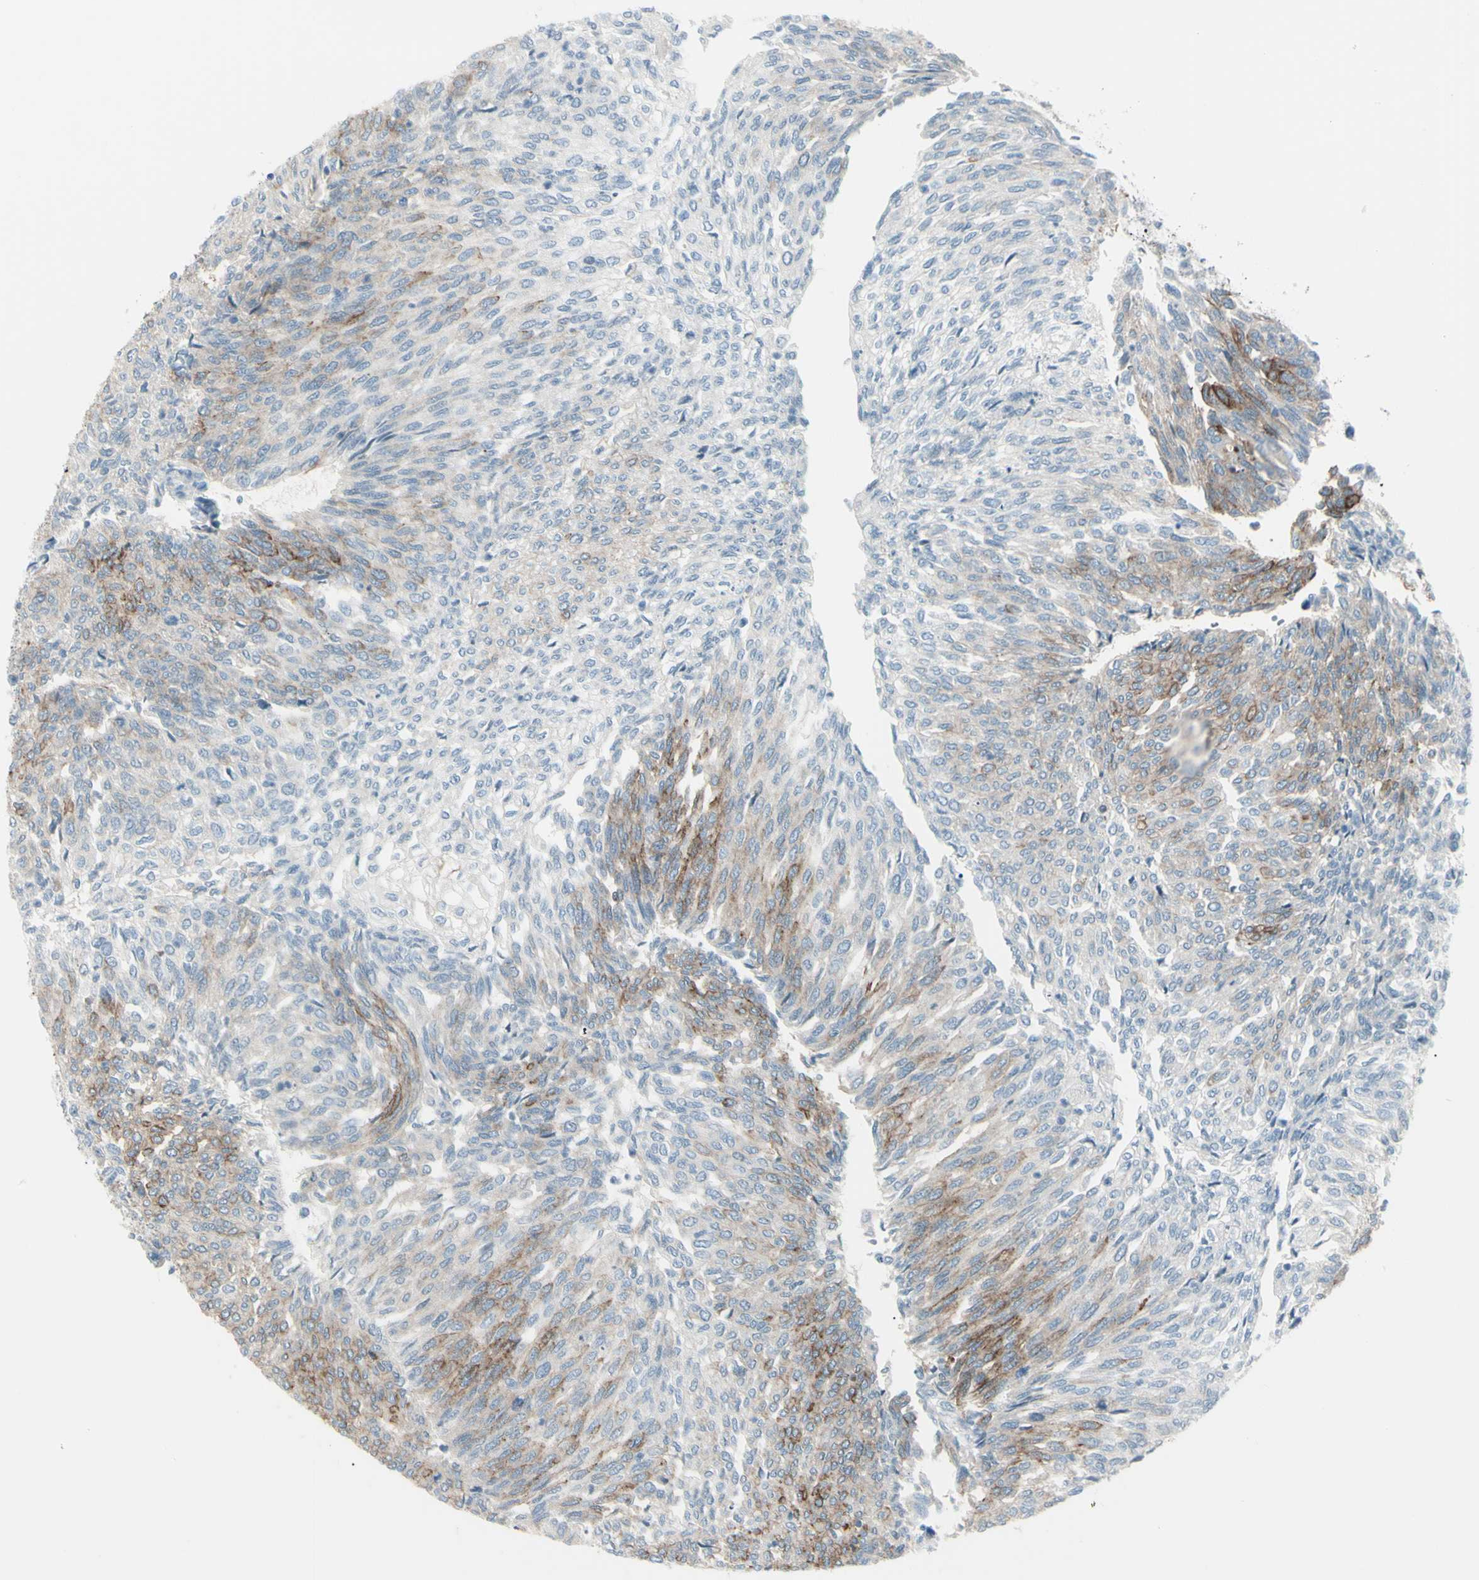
{"staining": {"intensity": "moderate", "quantity": "25%-75%", "location": "cytoplasmic/membranous"}, "tissue": "urothelial cancer", "cell_type": "Tumor cells", "image_type": "cancer", "snomed": [{"axis": "morphology", "description": "Urothelial carcinoma, Low grade"}, {"axis": "topography", "description": "Urinary bladder"}], "caption": "Immunohistochemical staining of urothelial cancer demonstrates moderate cytoplasmic/membranous protein positivity in about 25%-75% of tumor cells.", "gene": "GPR34", "patient": {"sex": "female", "age": 79}}